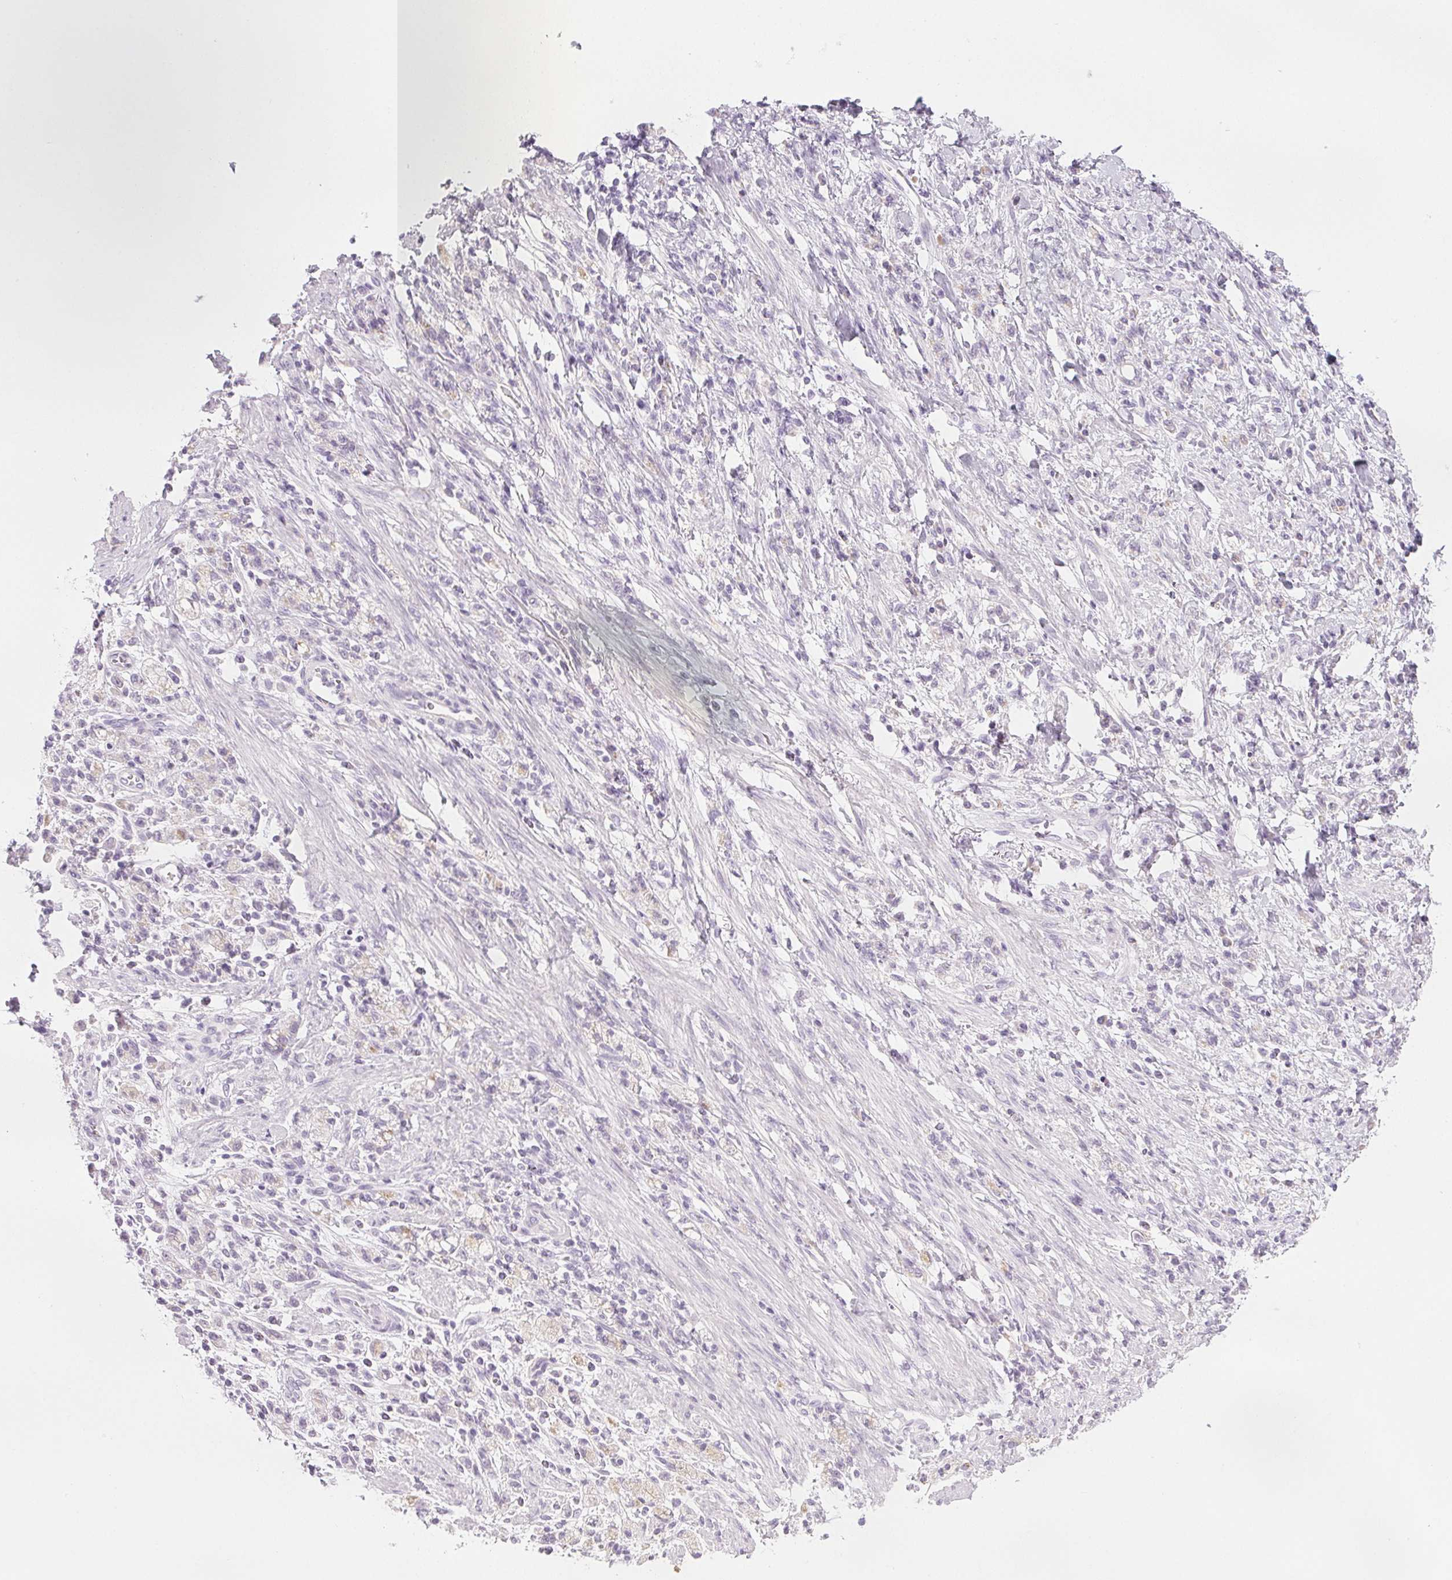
{"staining": {"intensity": "negative", "quantity": "none", "location": "none"}, "tissue": "stomach cancer", "cell_type": "Tumor cells", "image_type": "cancer", "snomed": [{"axis": "morphology", "description": "Adenocarcinoma, NOS"}, {"axis": "topography", "description": "Stomach"}], "caption": "IHC image of stomach cancer (adenocarcinoma) stained for a protein (brown), which demonstrates no positivity in tumor cells. The staining was performed using DAB (3,3'-diaminobenzidine) to visualize the protein expression in brown, while the nuclei were stained in blue with hematoxylin (Magnification: 20x).", "gene": "COL7A1", "patient": {"sex": "male", "age": 77}}